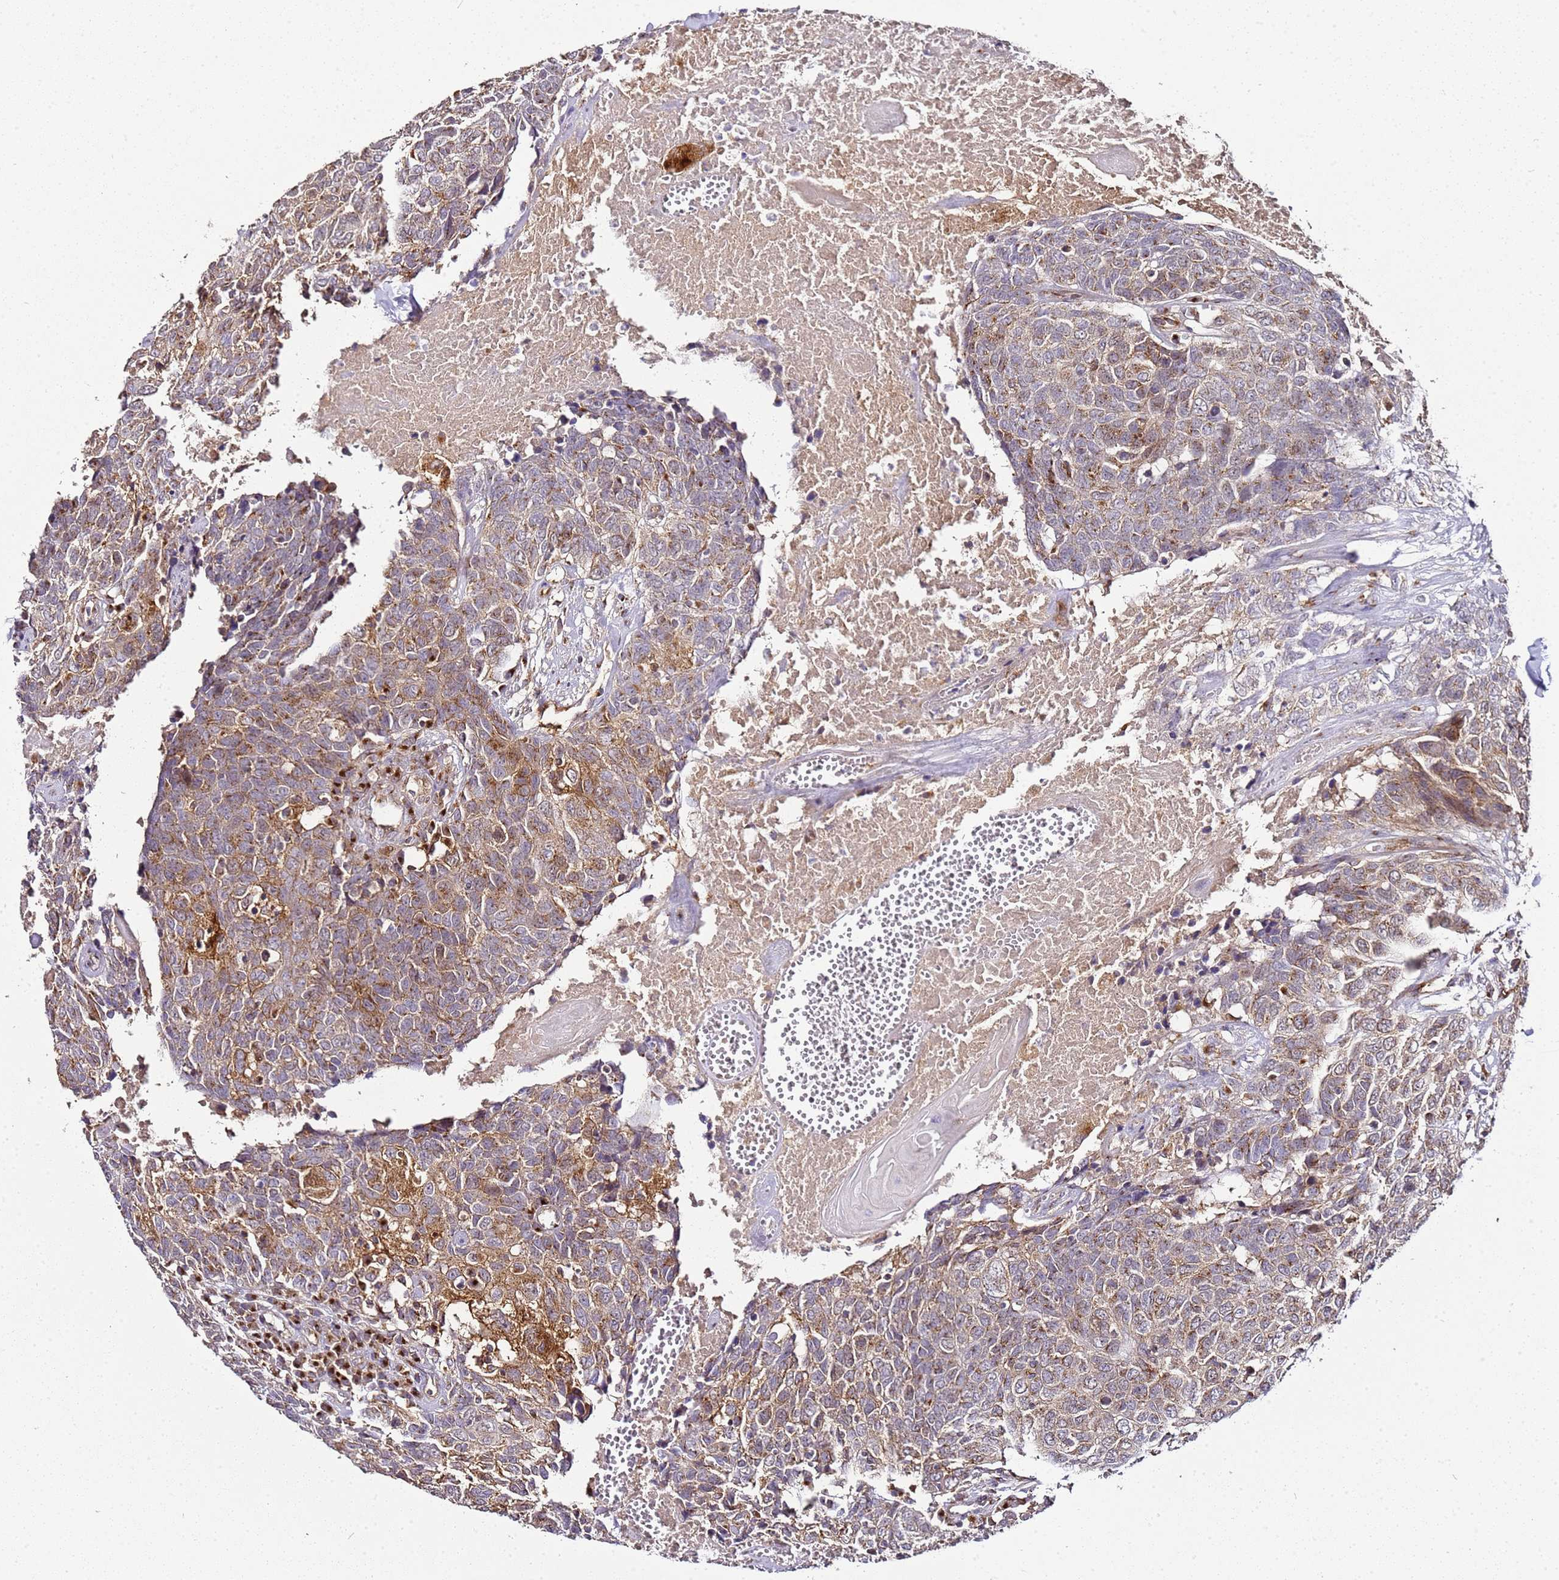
{"staining": {"intensity": "moderate", "quantity": "25%-75%", "location": "cytoplasmic/membranous"}, "tissue": "head and neck cancer", "cell_type": "Tumor cells", "image_type": "cancer", "snomed": [{"axis": "morphology", "description": "Squamous cell carcinoma, NOS"}, {"axis": "topography", "description": "Head-Neck"}], "caption": "DAB (3,3'-diaminobenzidine) immunohistochemical staining of head and neck cancer (squamous cell carcinoma) exhibits moderate cytoplasmic/membranous protein staining in approximately 25%-75% of tumor cells.", "gene": "MRPL49", "patient": {"sex": "male", "age": 66}}